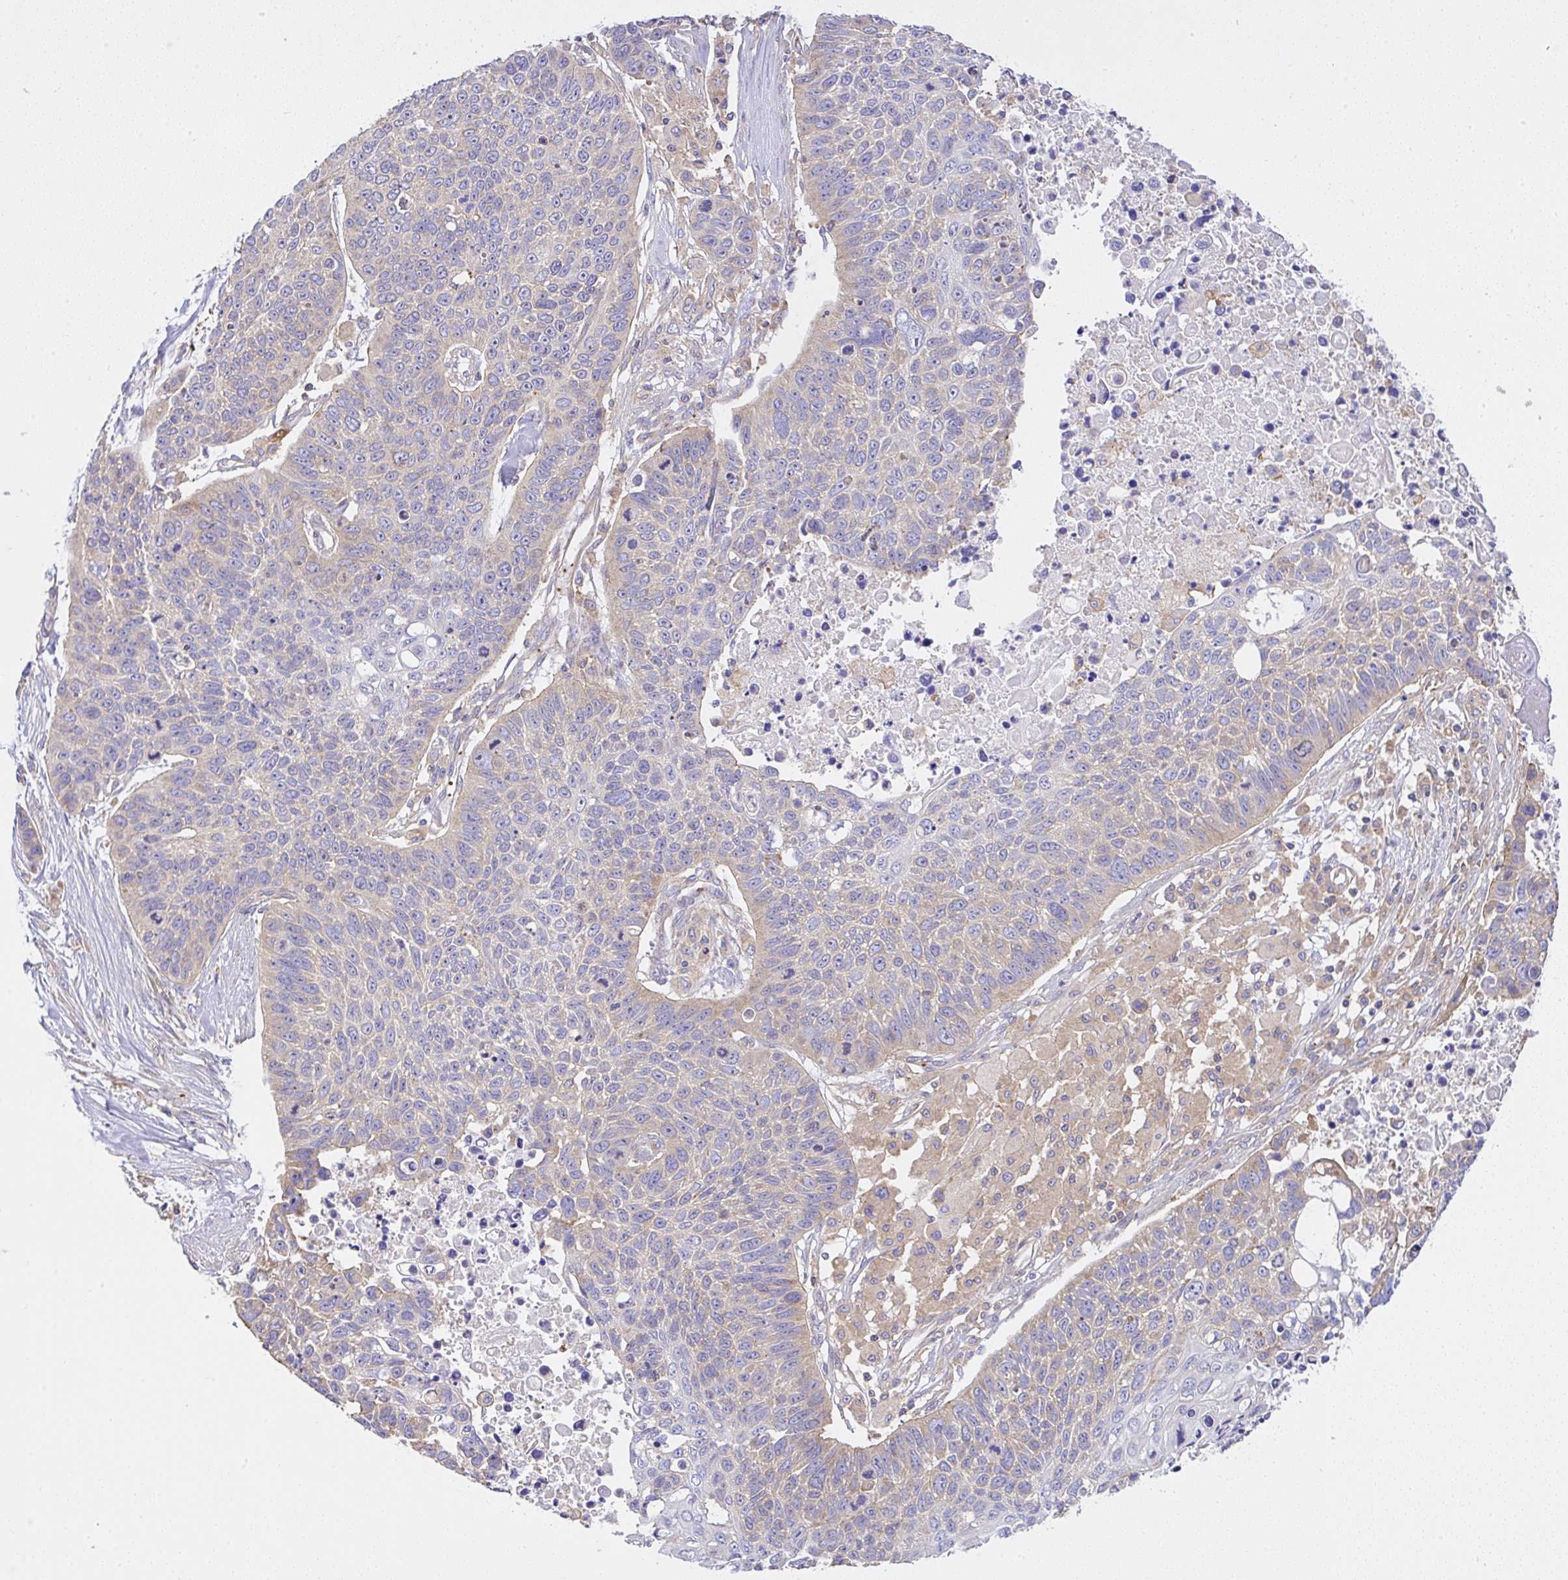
{"staining": {"intensity": "weak", "quantity": "<25%", "location": "cytoplasmic/membranous"}, "tissue": "lung cancer", "cell_type": "Tumor cells", "image_type": "cancer", "snomed": [{"axis": "morphology", "description": "Squamous cell carcinoma, NOS"}, {"axis": "topography", "description": "Lung"}], "caption": "Immunohistochemical staining of human squamous cell carcinoma (lung) displays no significant expression in tumor cells.", "gene": "CCDC142", "patient": {"sex": "male", "age": 62}}